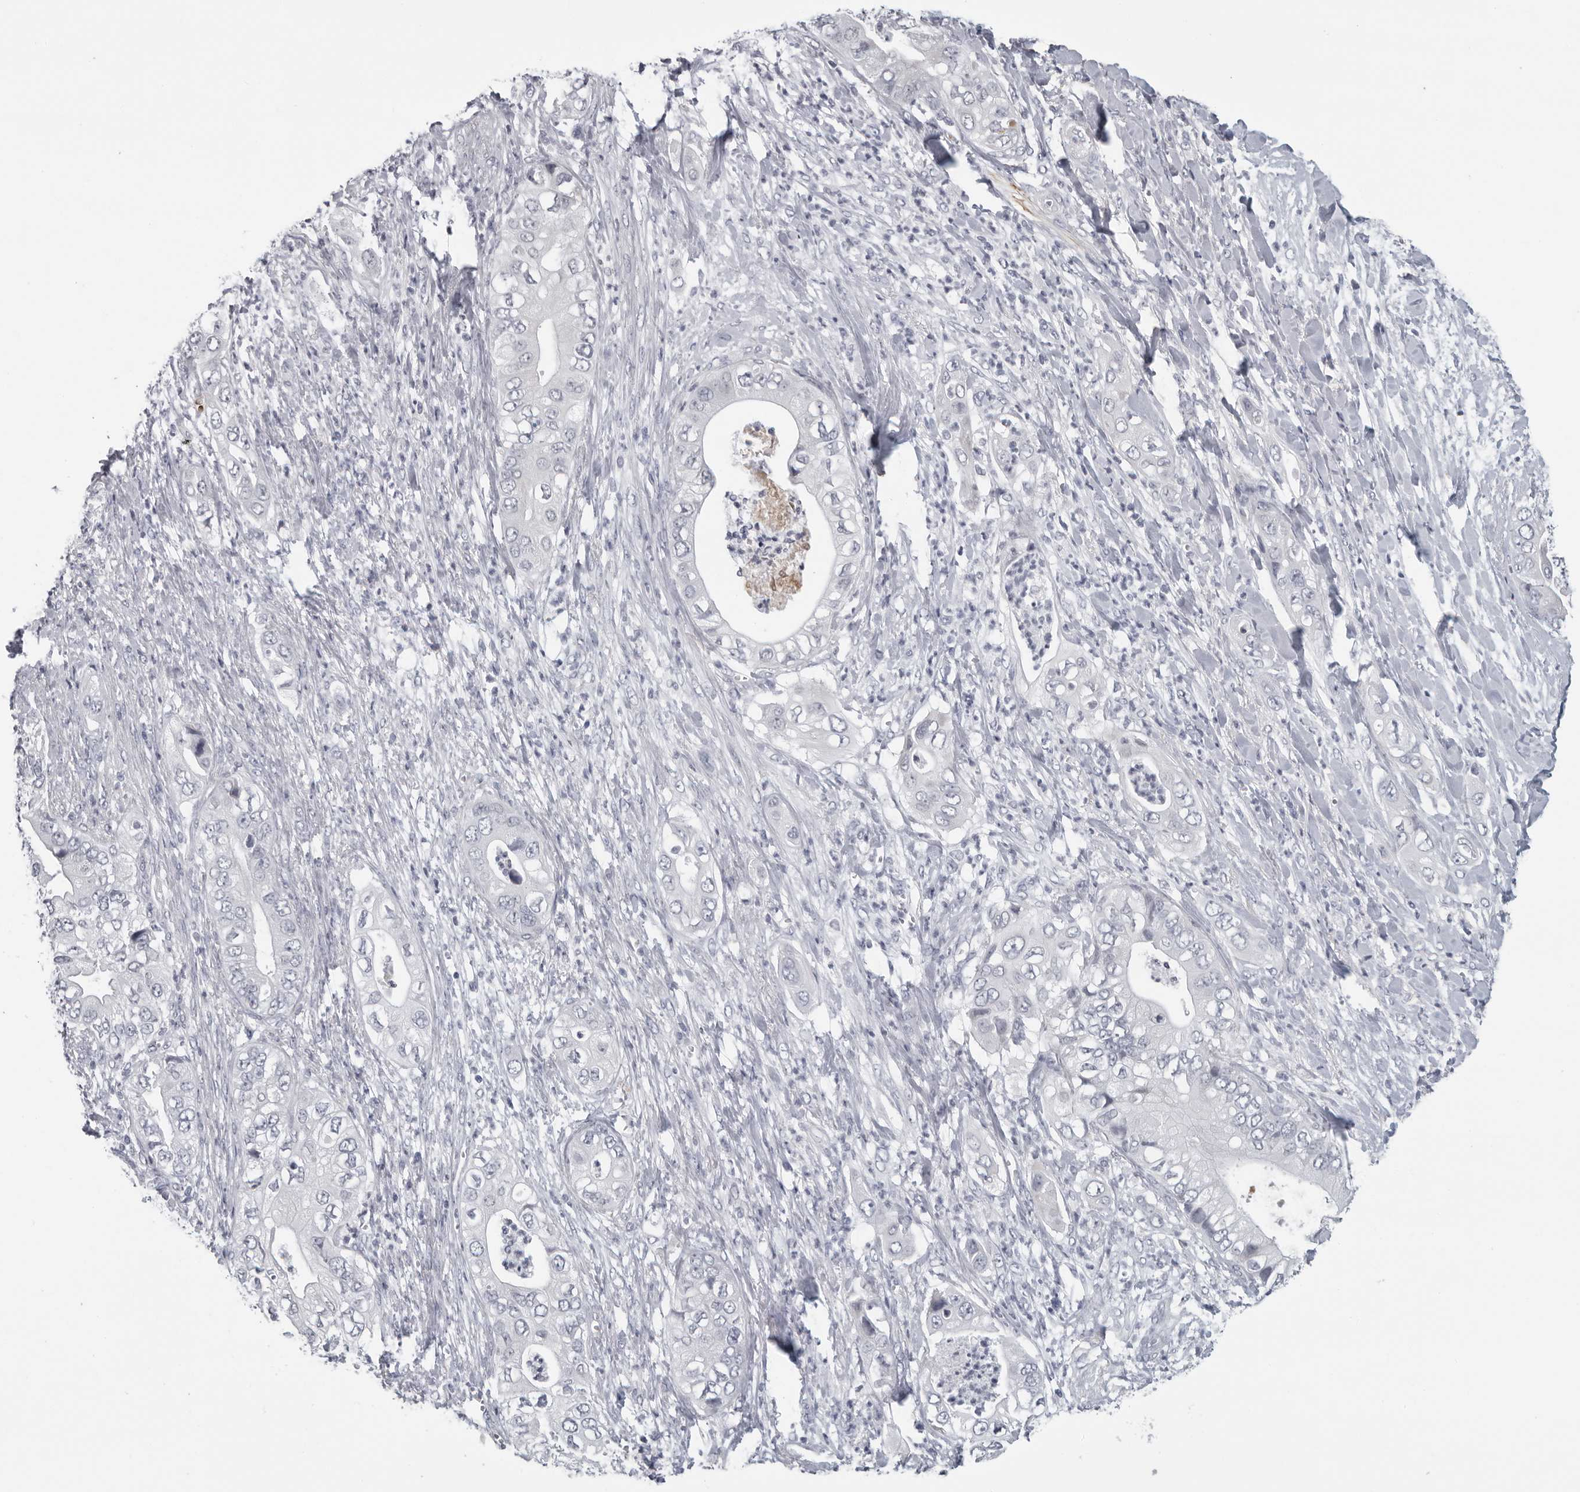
{"staining": {"intensity": "negative", "quantity": "none", "location": "none"}, "tissue": "pancreatic cancer", "cell_type": "Tumor cells", "image_type": "cancer", "snomed": [{"axis": "morphology", "description": "Adenocarcinoma, NOS"}, {"axis": "topography", "description": "Pancreas"}], "caption": "Image shows no protein expression in tumor cells of adenocarcinoma (pancreatic) tissue.", "gene": "OPLAH", "patient": {"sex": "female", "age": 78}}